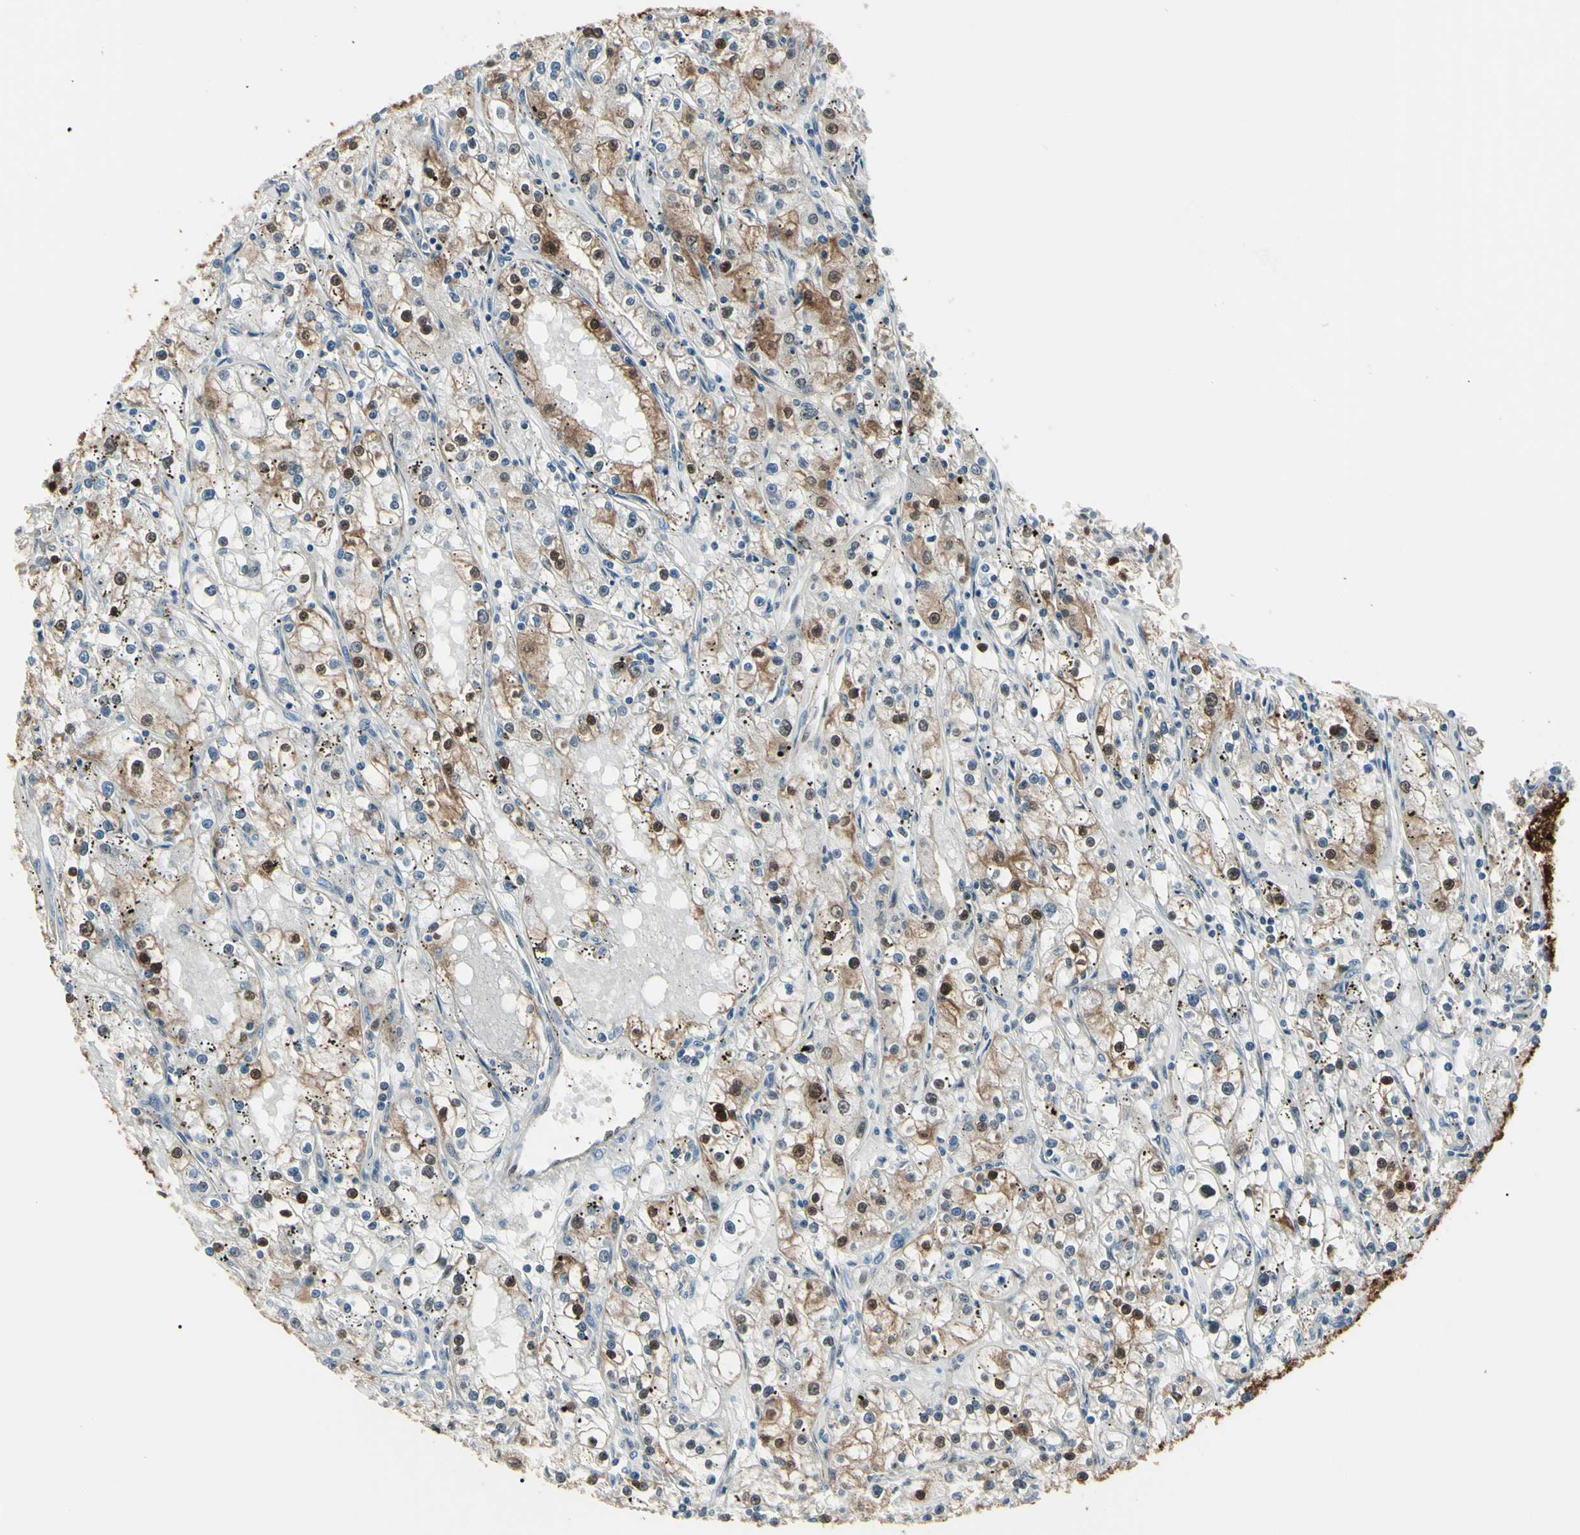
{"staining": {"intensity": "moderate", "quantity": "25%-75%", "location": "cytoplasmic/membranous,nuclear"}, "tissue": "renal cancer", "cell_type": "Tumor cells", "image_type": "cancer", "snomed": [{"axis": "morphology", "description": "Adenocarcinoma, NOS"}, {"axis": "topography", "description": "Kidney"}], "caption": "An IHC photomicrograph of tumor tissue is shown. Protein staining in brown shows moderate cytoplasmic/membranous and nuclear positivity in renal cancer within tumor cells.", "gene": "PGK1", "patient": {"sex": "male", "age": 56}}